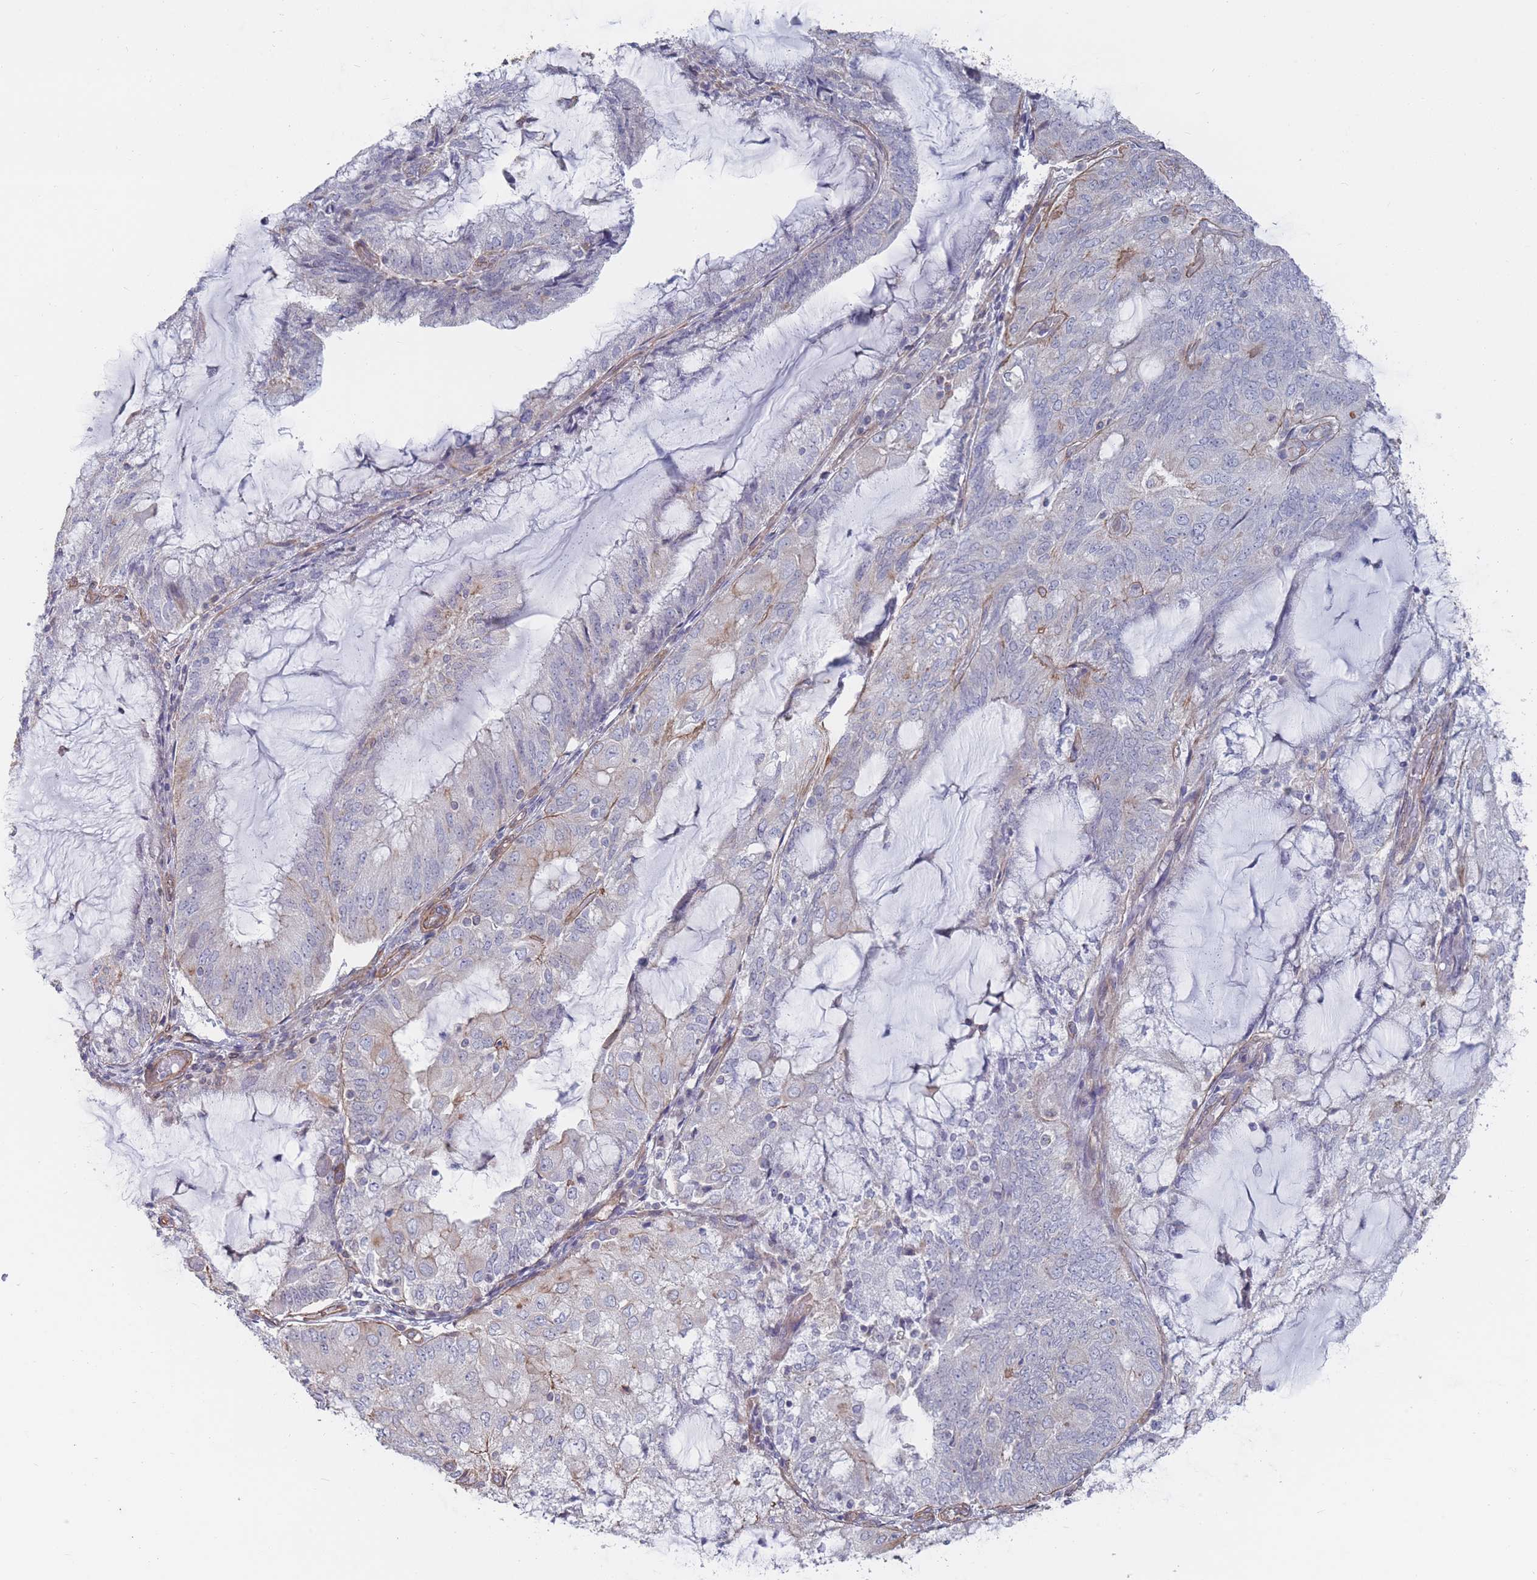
{"staining": {"intensity": "negative", "quantity": "none", "location": "none"}, "tissue": "endometrial cancer", "cell_type": "Tumor cells", "image_type": "cancer", "snomed": [{"axis": "morphology", "description": "Adenocarcinoma, NOS"}, {"axis": "topography", "description": "Endometrium"}], "caption": "Immunohistochemical staining of human endometrial cancer shows no significant positivity in tumor cells.", "gene": "SLC1A6", "patient": {"sex": "female", "age": 81}}